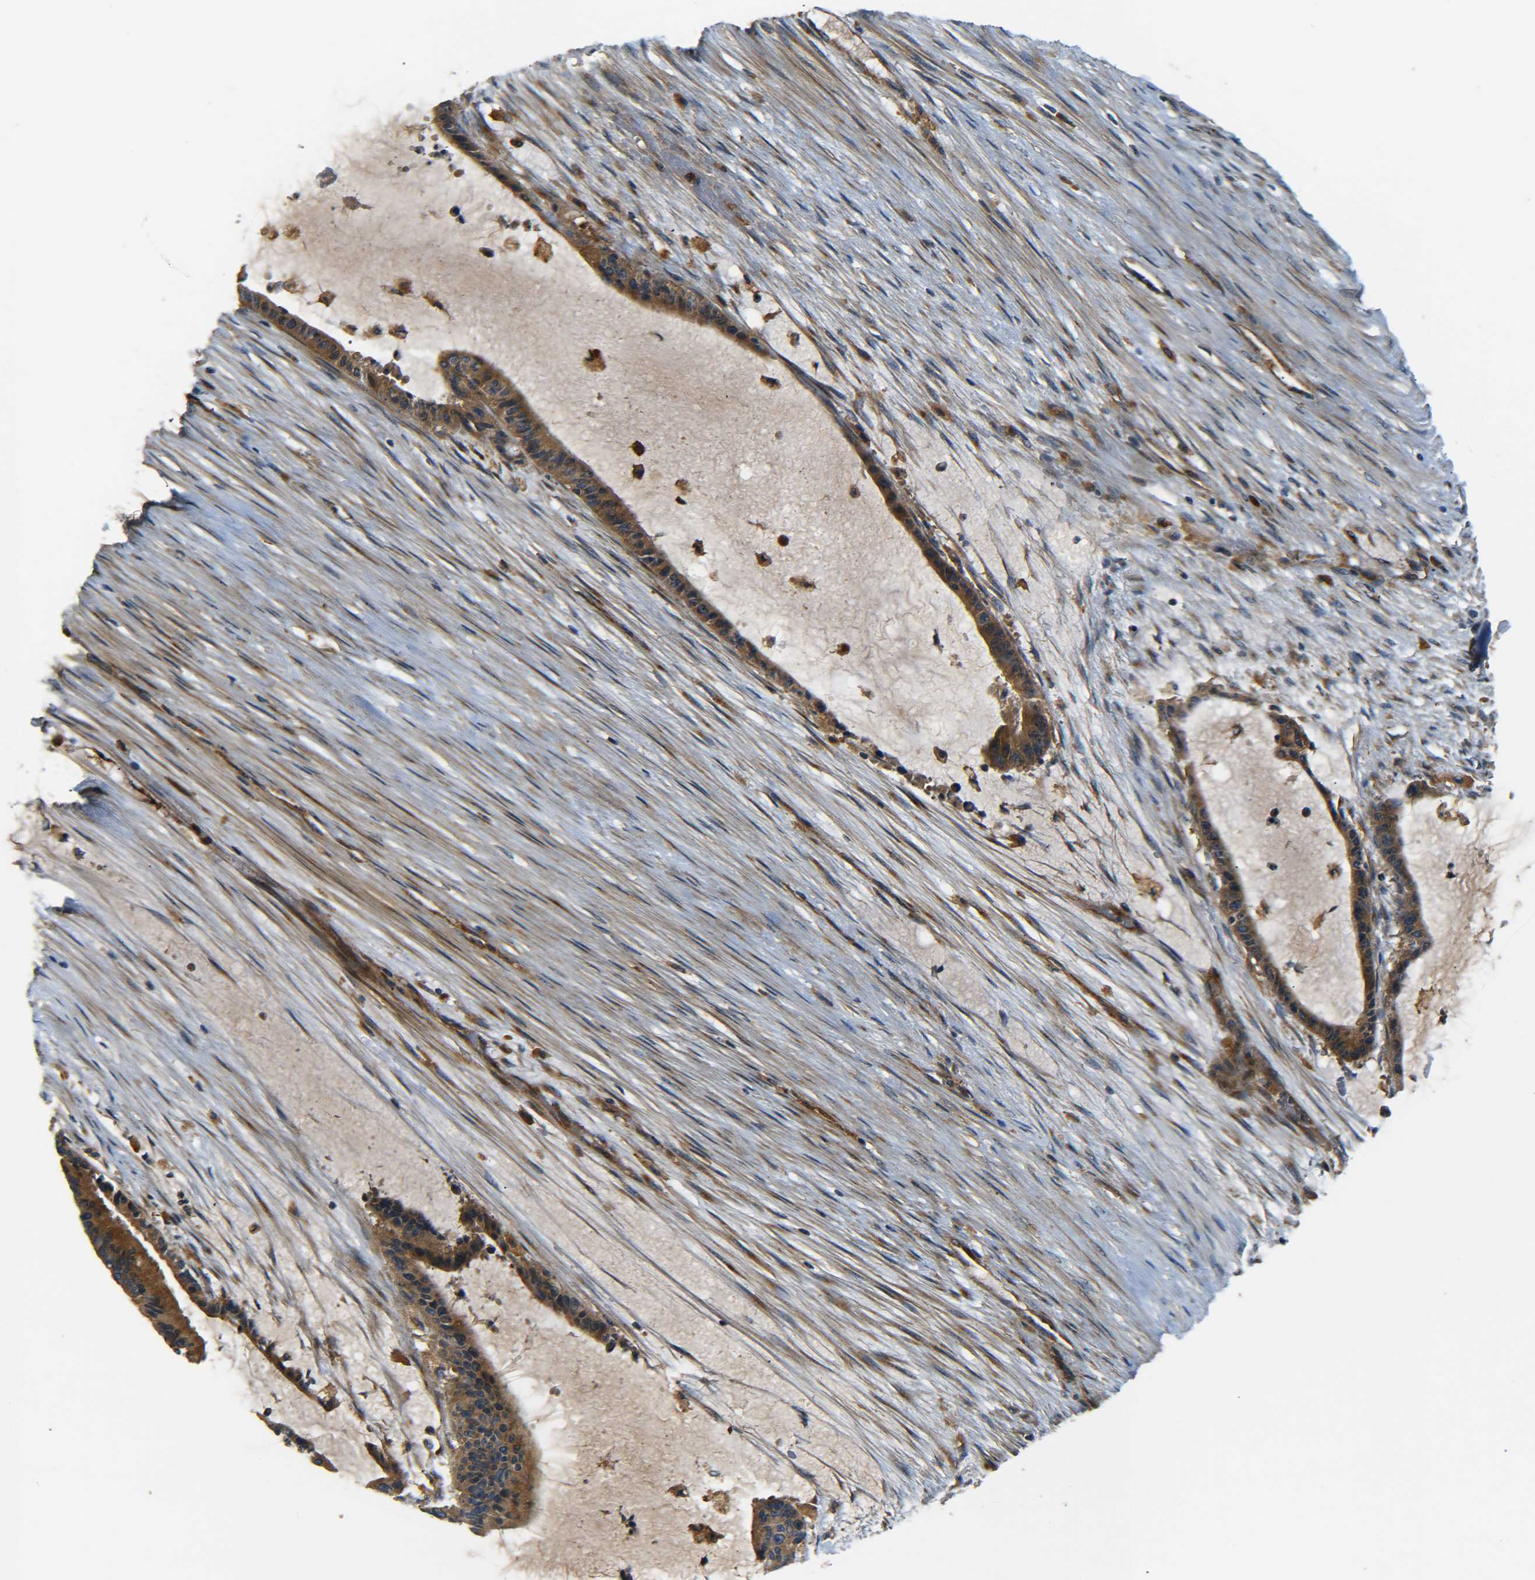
{"staining": {"intensity": "strong", "quantity": ">75%", "location": "cytoplasmic/membranous"}, "tissue": "liver cancer", "cell_type": "Tumor cells", "image_type": "cancer", "snomed": [{"axis": "morphology", "description": "Cholangiocarcinoma"}, {"axis": "topography", "description": "Liver"}], "caption": "Brown immunohistochemical staining in human cholangiocarcinoma (liver) demonstrates strong cytoplasmic/membranous expression in approximately >75% of tumor cells.", "gene": "LRCH3", "patient": {"sex": "female", "age": 73}}